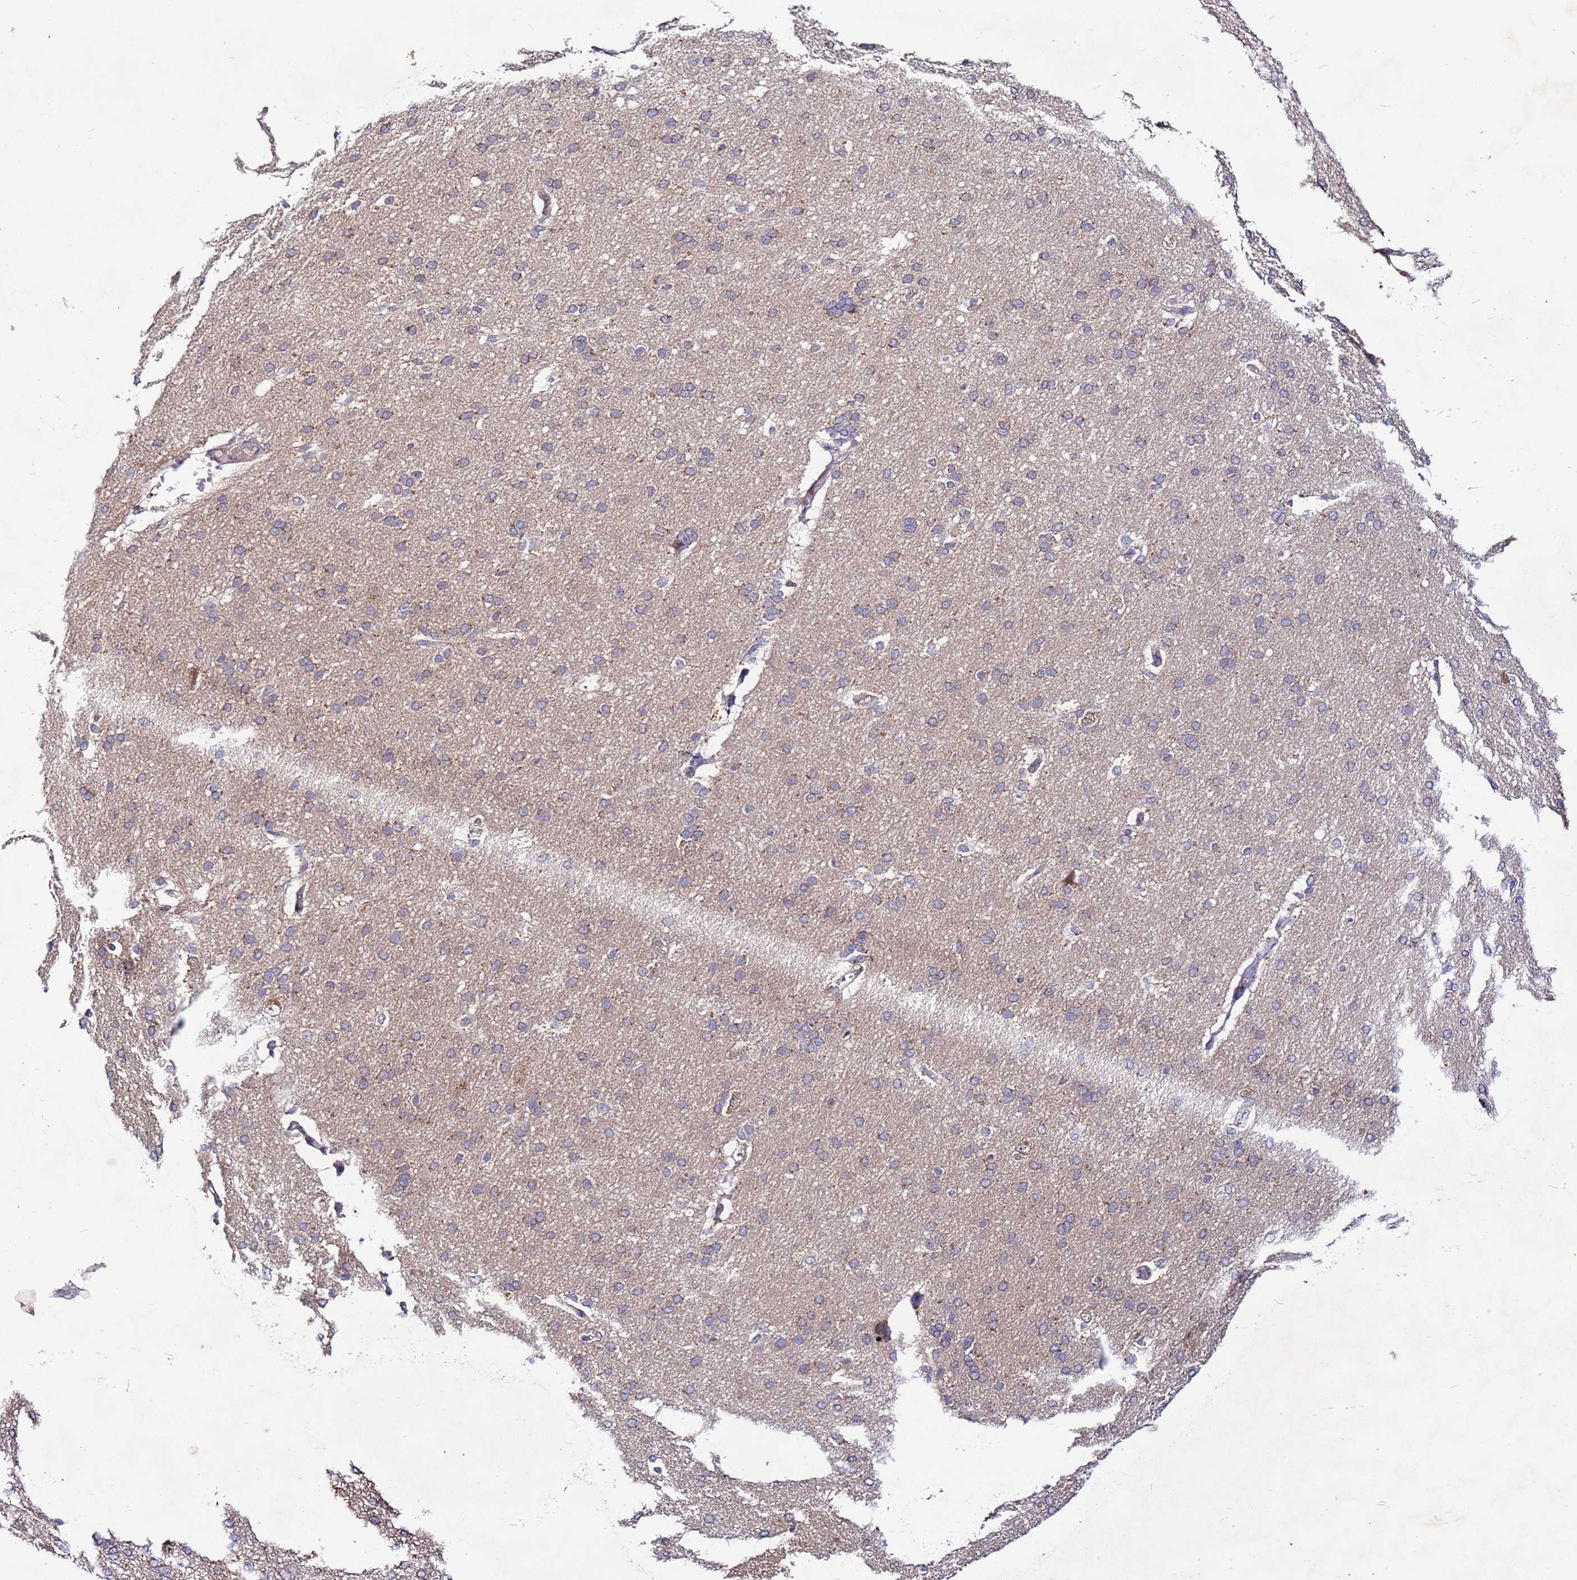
{"staining": {"intensity": "weak", "quantity": "25%-75%", "location": "cytoplasmic/membranous"}, "tissue": "cerebral cortex", "cell_type": "Endothelial cells", "image_type": "normal", "snomed": [{"axis": "morphology", "description": "Normal tissue, NOS"}, {"axis": "topography", "description": "Cerebral cortex"}], "caption": "This is an image of immunohistochemistry (IHC) staining of unremarkable cerebral cortex, which shows weak expression in the cytoplasmic/membranous of endothelial cells.", "gene": "GSPT2", "patient": {"sex": "male", "age": 62}}